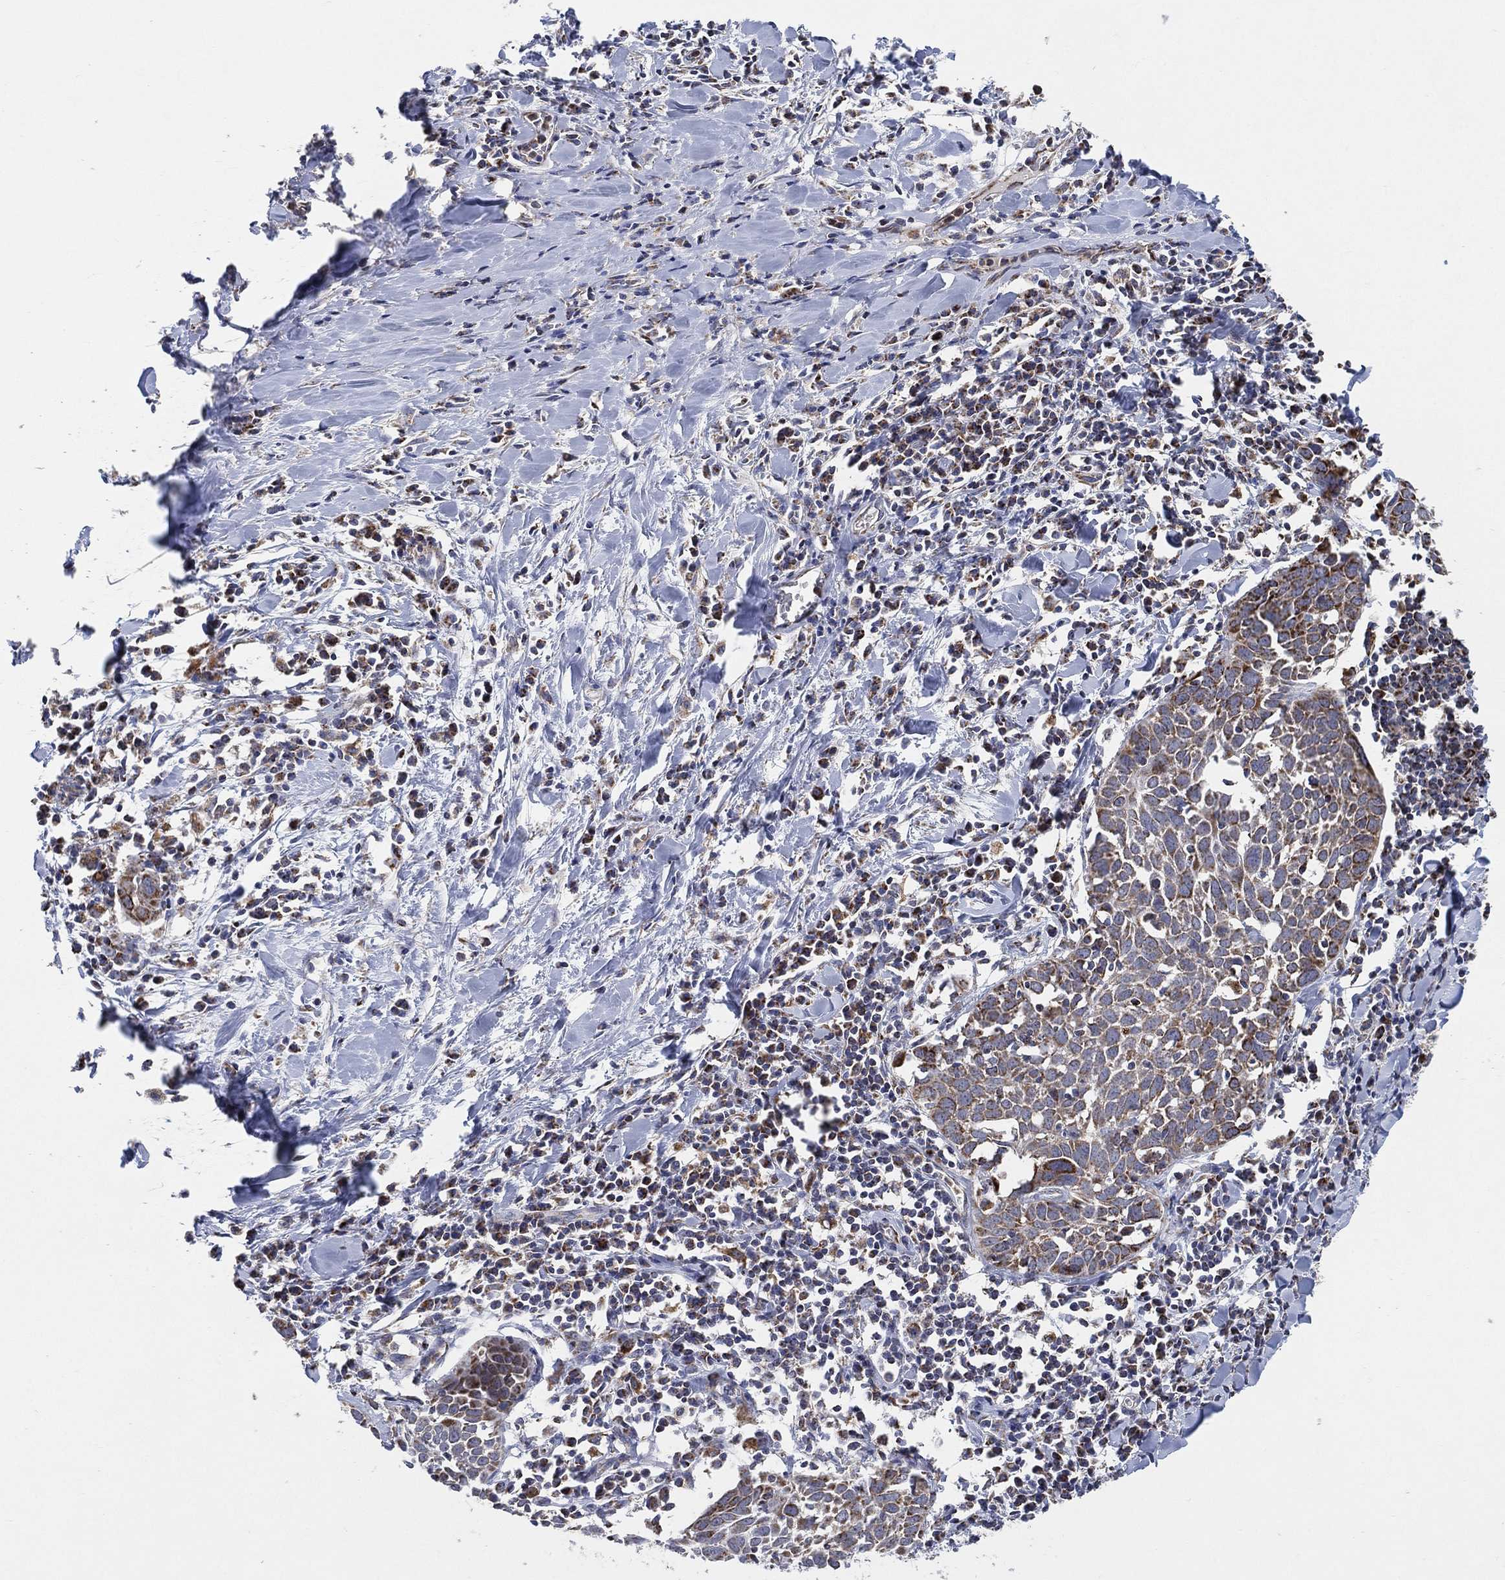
{"staining": {"intensity": "moderate", "quantity": ">75%", "location": "cytoplasmic/membranous"}, "tissue": "lung cancer", "cell_type": "Tumor cells", "image_type": "cancer", "snomed": [{"axis": "morphology", "description": "Squamous cell carcinoma, NOS"}, {"axis": "topography", "description": "Lung"}], "caption": "Immunohistochemistry histopathology image of human lung cancer (squamous cell carcinoma) stained for a protein (brown), which displays medium levels of moderate cytoplasmic/membranous expression in about >75% of tumor cells.", "gene": "GCAT", "patient": {"sex": "male", "age": 57}}